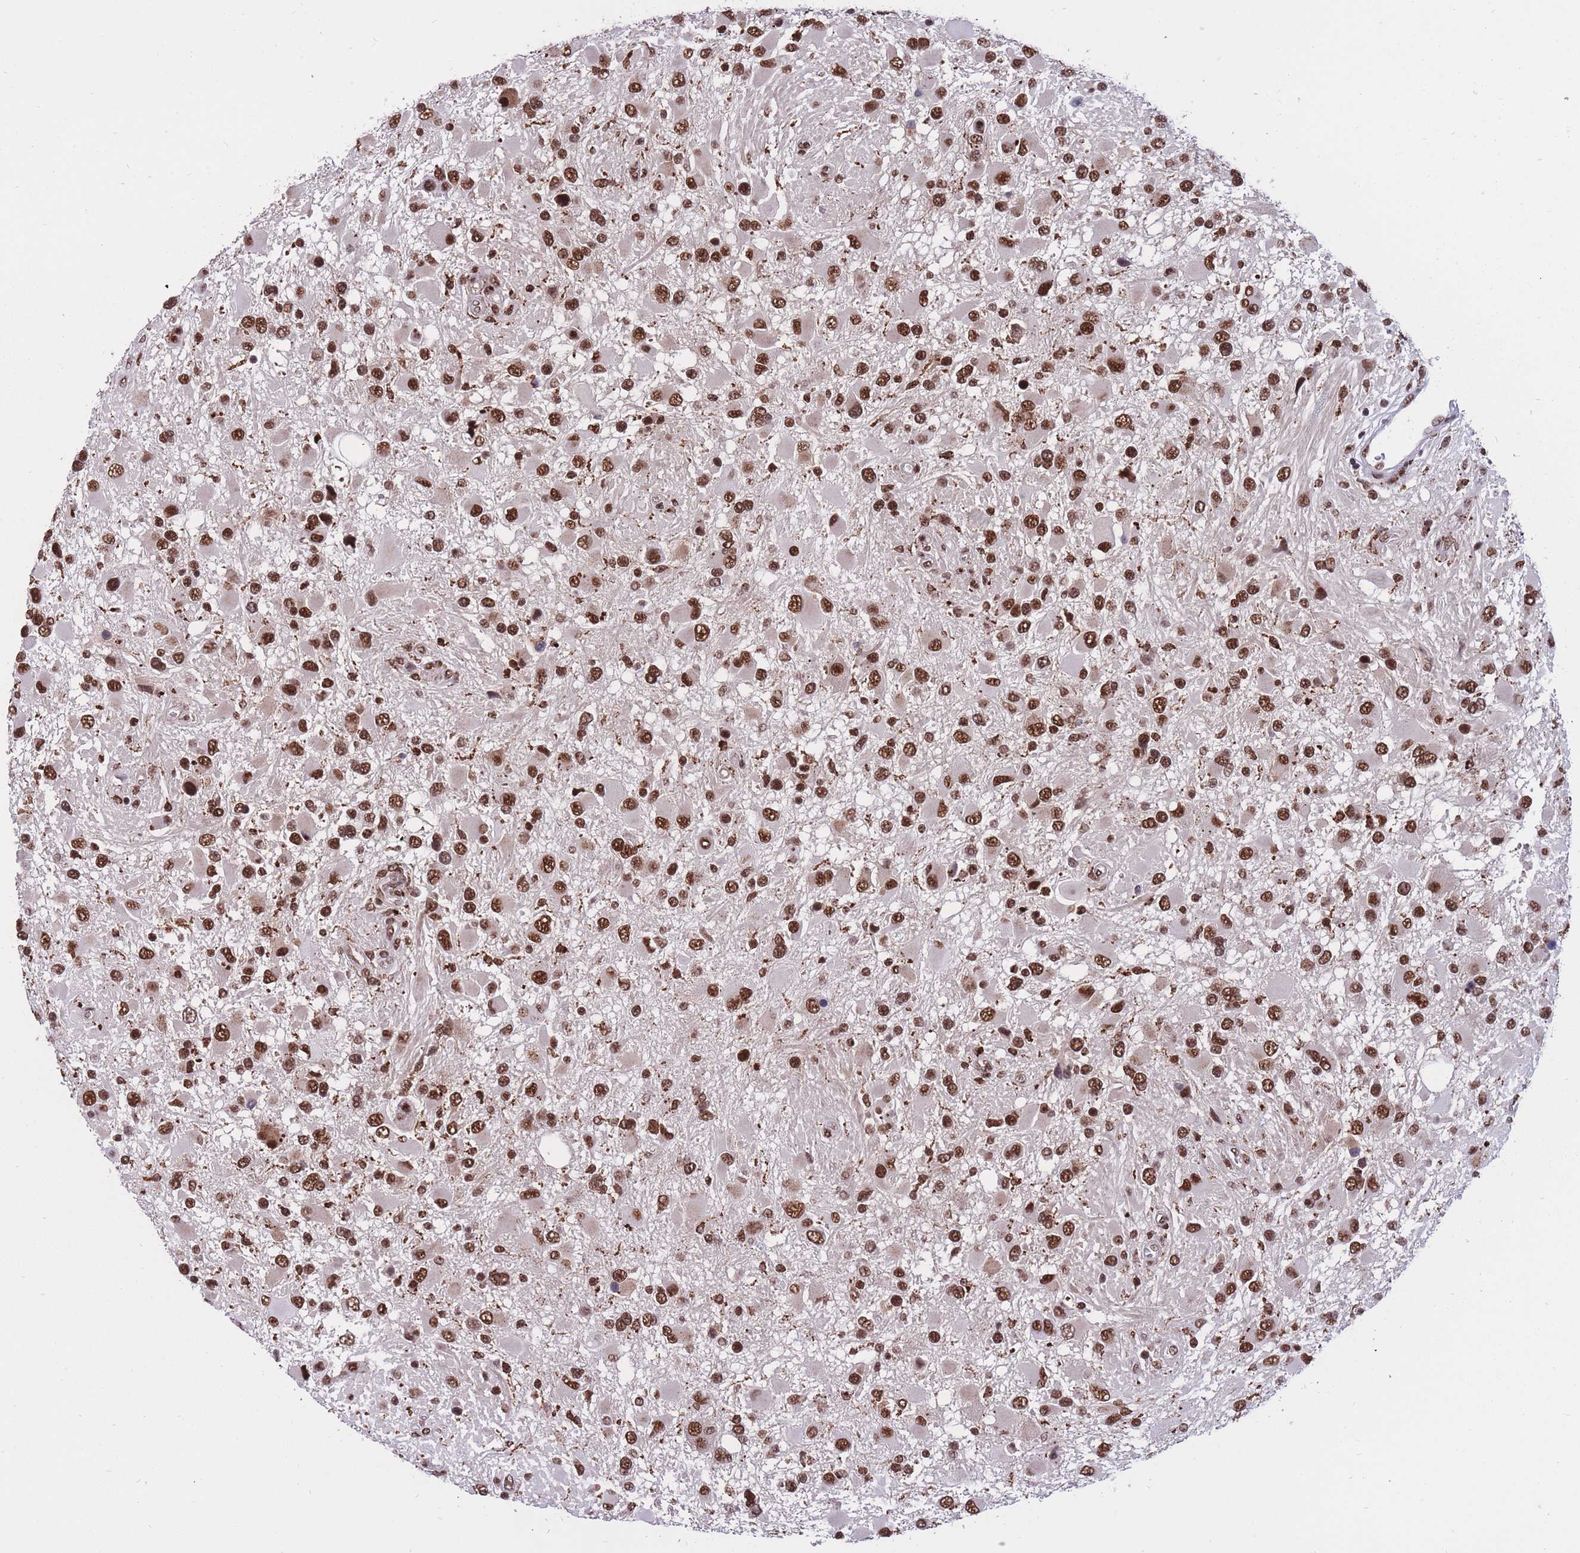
{"staining": {"intensity": "strong", "quantity": ">75%", "location": "nuclear"}, "tissue": "glioma", "cell_type": "Tumor cells", "image_type": "cancer", "snomed": [{"axis": "morphology", "description": "Glioma, malignant, High grade"}, {"axis": "topography", "description": "Brain"}], "caption": "Malignant high-grade glioma tissue shows strong nuclear positivity in approximately >75% of tumor cells, visualized by immunohistochemistry.", "gene": "PRPF19", "patient": {"sex": "male", "age": 53}}